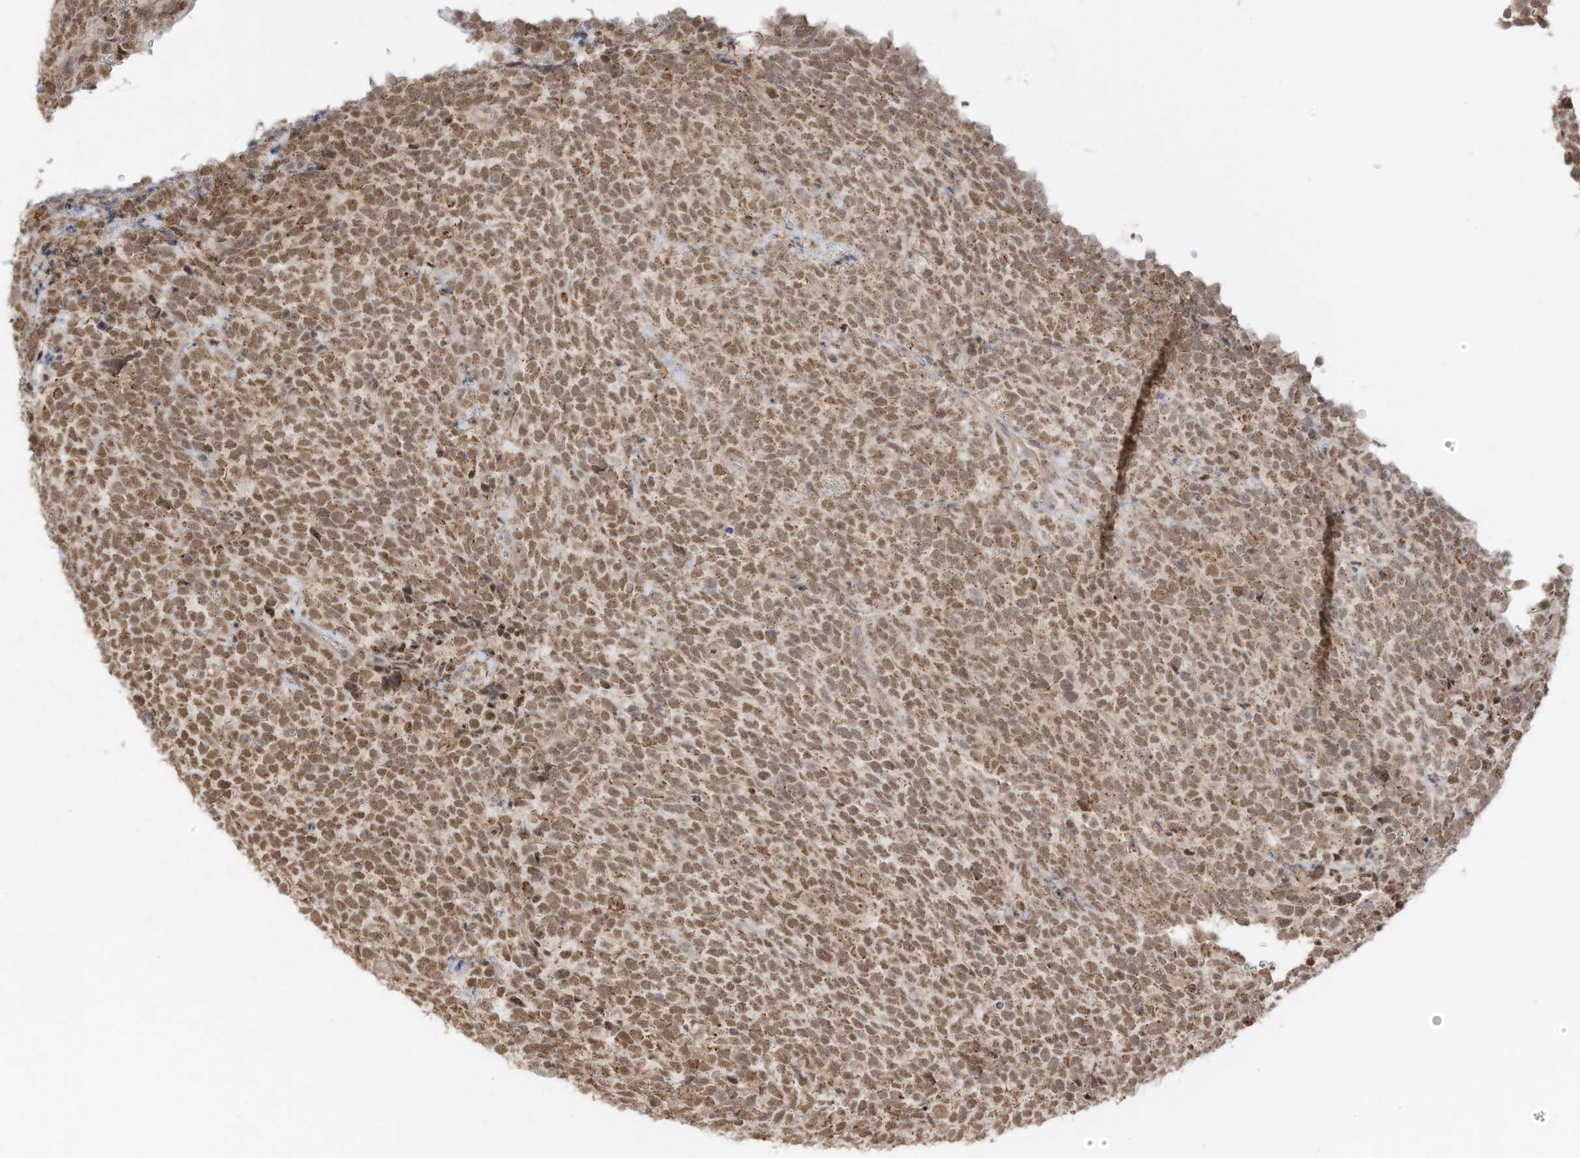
{"staining": {"intensity": "moderate", "quantity": ">75%", "location": "nuclear"}, "tissue": "urothelial cancer", "cell_type": "Tumor cells", "image_type": "cancer", "snomed": [{"axis": "morphology", "description": "Urothelial carcinoma, High grade"}, {"axis": "topography", "description": "Urinary bladder"}], "caption": "This image displays urothelial carcinoma (high-grade) stained with immunohistochemistry to label a protein in brown. The nuclear of tumor cells show moderate positivity for the protein. Nuclei are counter-stained blue.", "gene": "N4BP3", "patient": {"sex": "female", "age": 82}}